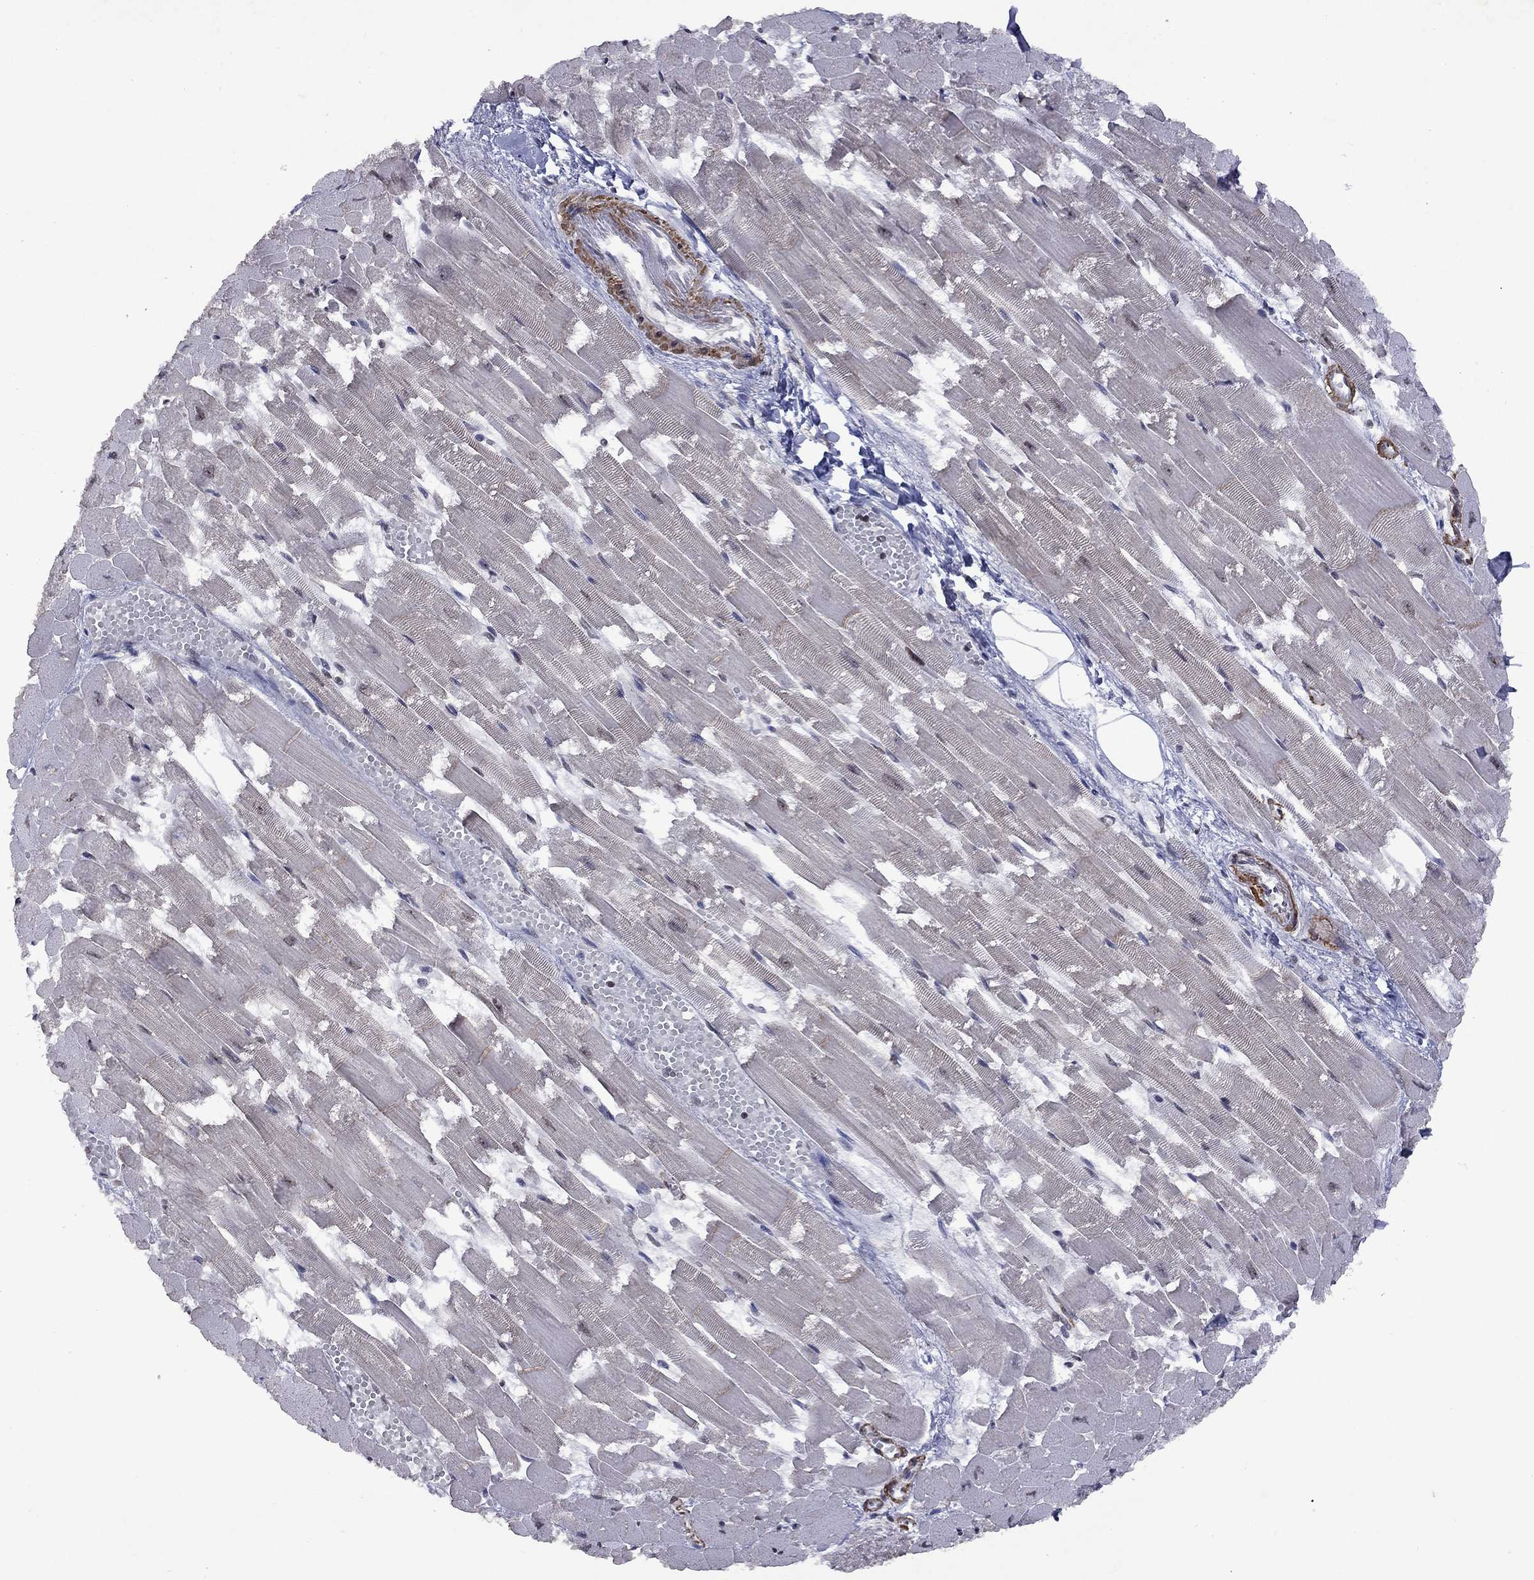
{"staining": {"intensity": "weak", "quantity": "<25%", "location": "nuclear"}, "tissue": "heart muscle", "cell_type": "Cardiomyocytes", "image_type": "normal", "snomed": [{"axis": "morphology", "description": "Normal tissue, NOS"}, {"axis": "topography", "description": "Heart"}], "caption": "Photomicrograph shows no protein expression in cardiomyocytes of unremarkable heart muscle.", "gene": "SPOUT1", "patient": {"sex": "female", "age": 52}}